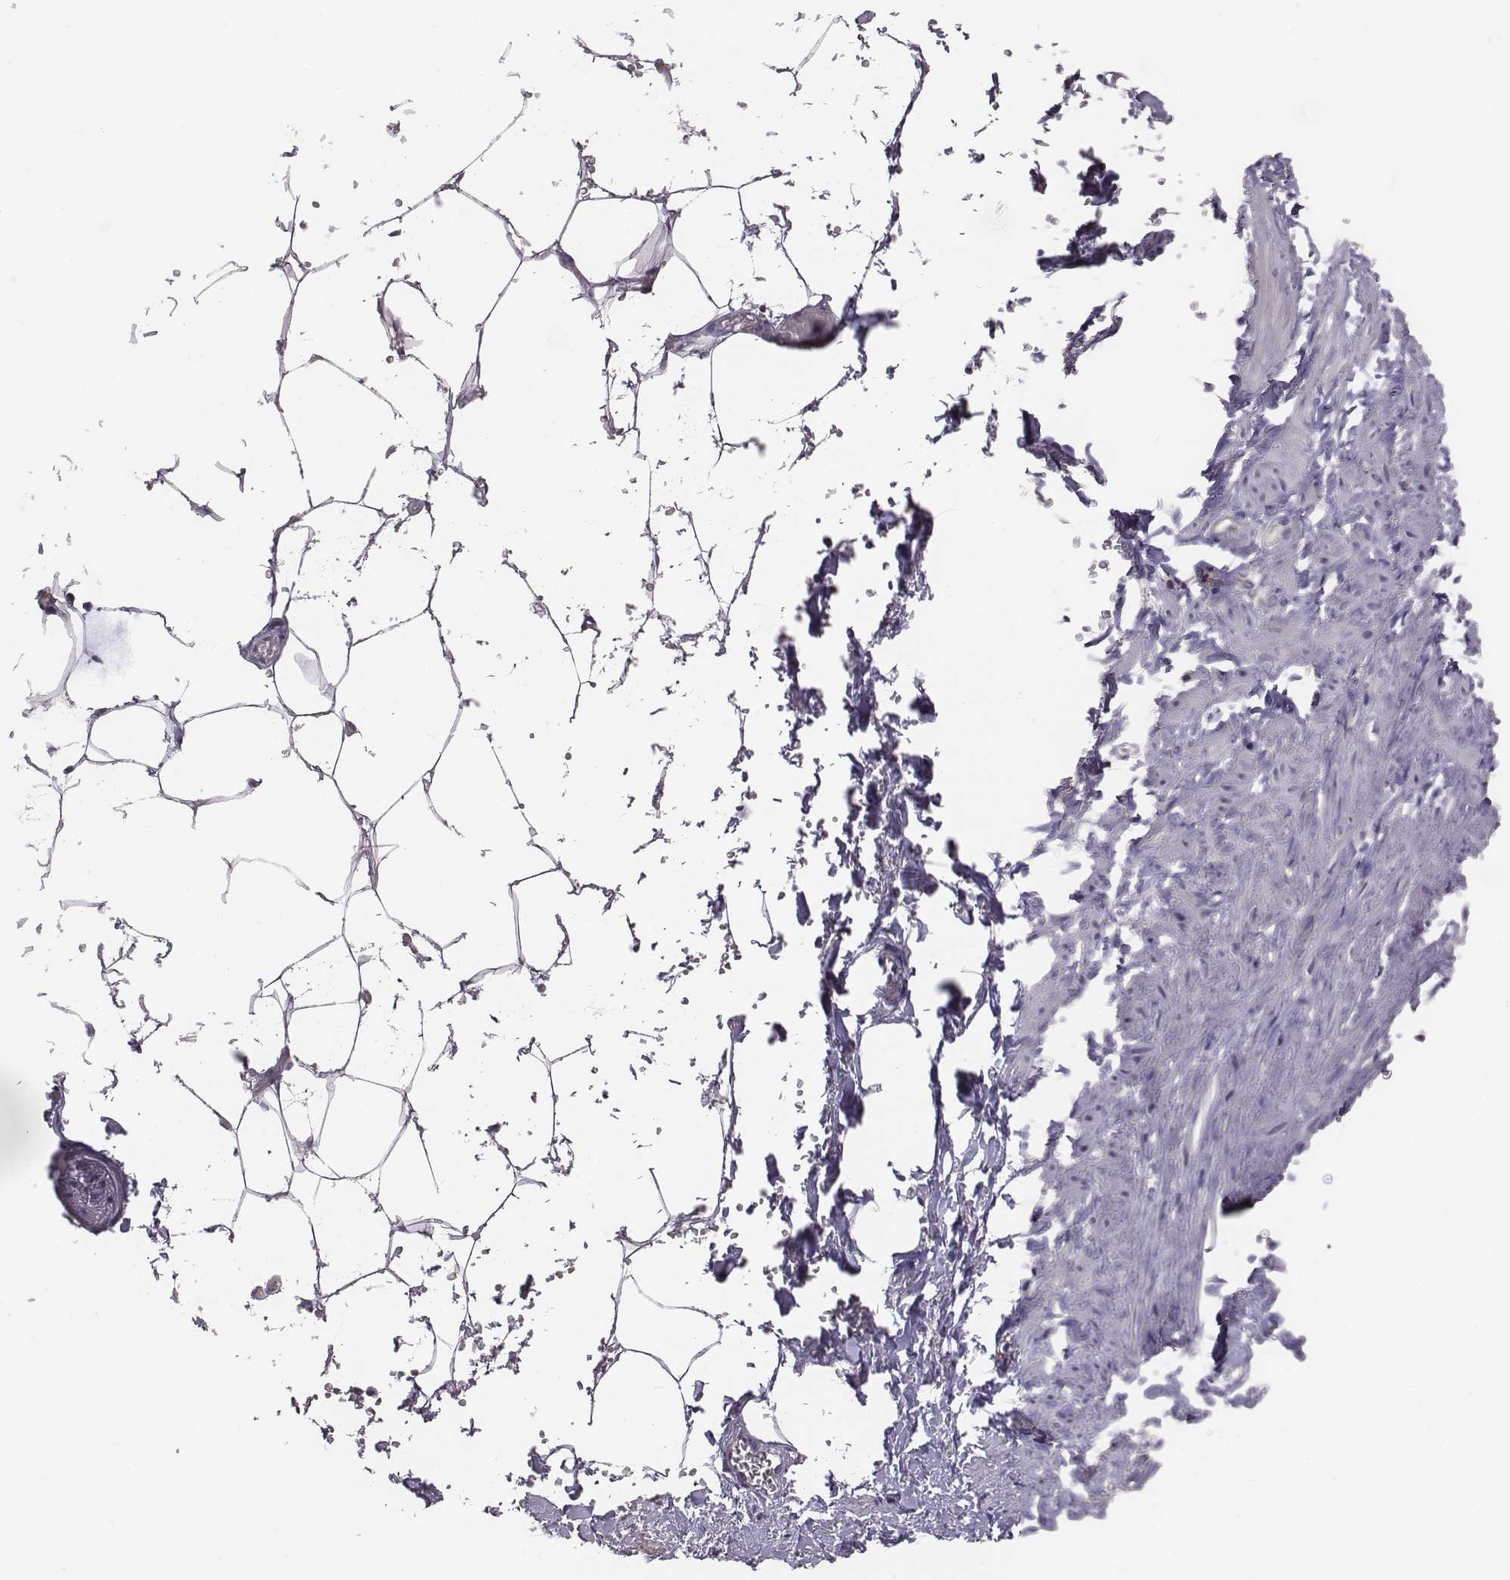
{"staining": {"intensity": "negative", "quantity": "none", "location": "none"}, "tissue": "adipose tissue", "cell_type": "Adipocytes", "image_type": "normal", "snomed": [{"axis": "morphology", "description": "Normal tissue, NOS"}, {"axis": "topography", "description": "Prostate"}, {"axis": "topography", "description": "Peripheral nerve tissue"}], "caption": "Histopathology image shows no protein staining in adipocytes of benign adipose tissue. (DAB IHC with hematoxylin counter stain).", "gene": "SMURF2", "patient": {"sex": "male", "age": 55}}